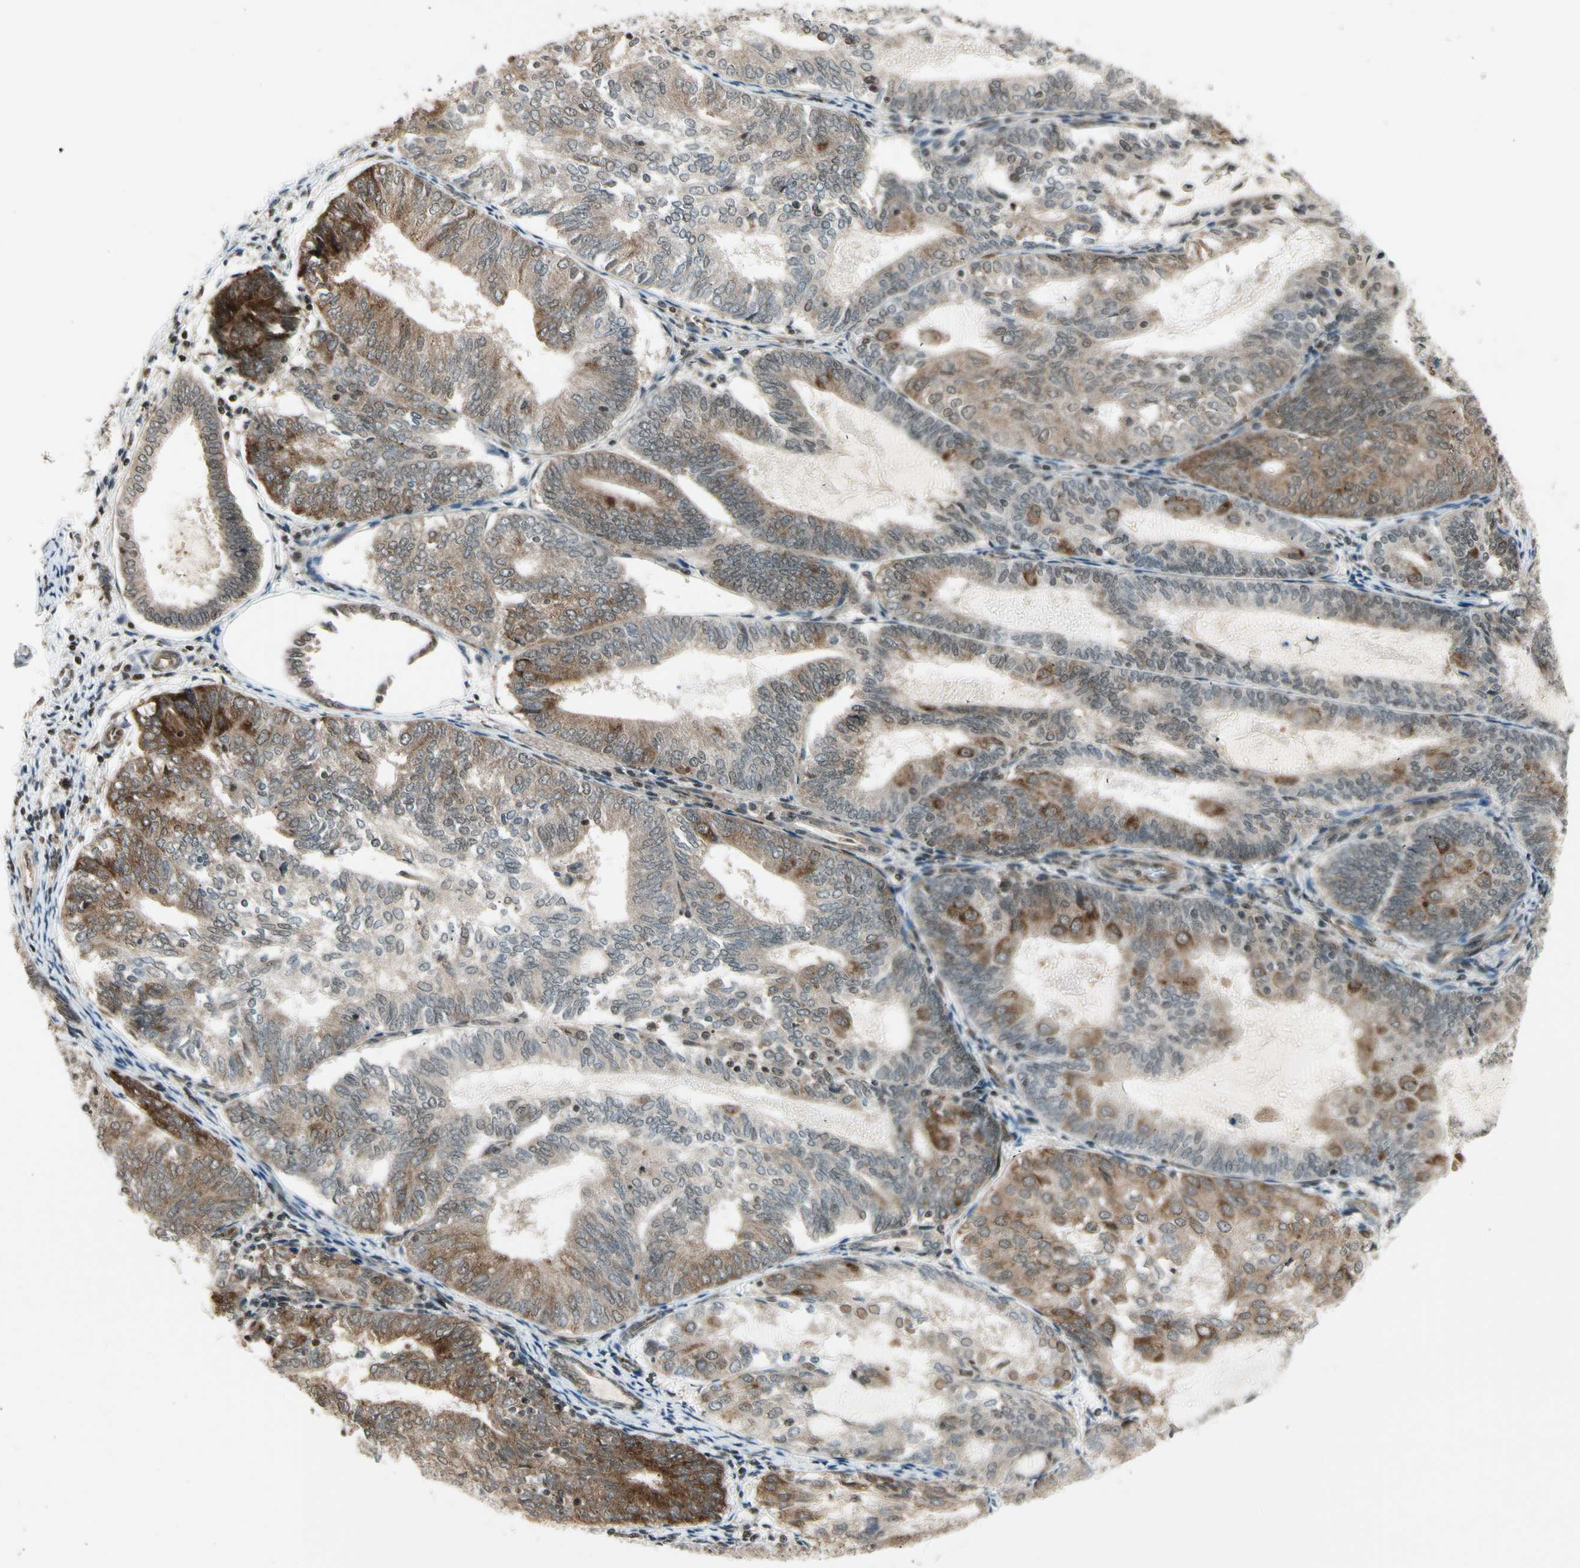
{"staining": {"intensity": "moderate", "quantity": "<25%", "location": "cytoplasmic/membranous"}, "tissue": "endometrial cancer", "cell_type": "Tumor cells", "image_type": "cancer", "snomed": [{"axis": "morphology", "description": "Adenocarcinoma, NOS"}, {"axis": "topography", "description": "Endometrium"}], "caption": "Adenocarcinoma (endometrial) stained with a brown dye exhibits moderate cytoplasmic/membranous positive staining in approximately <25% of tumor cells.", "gene": "SMN2", "patient": {"sex": "female", "age": 81}}